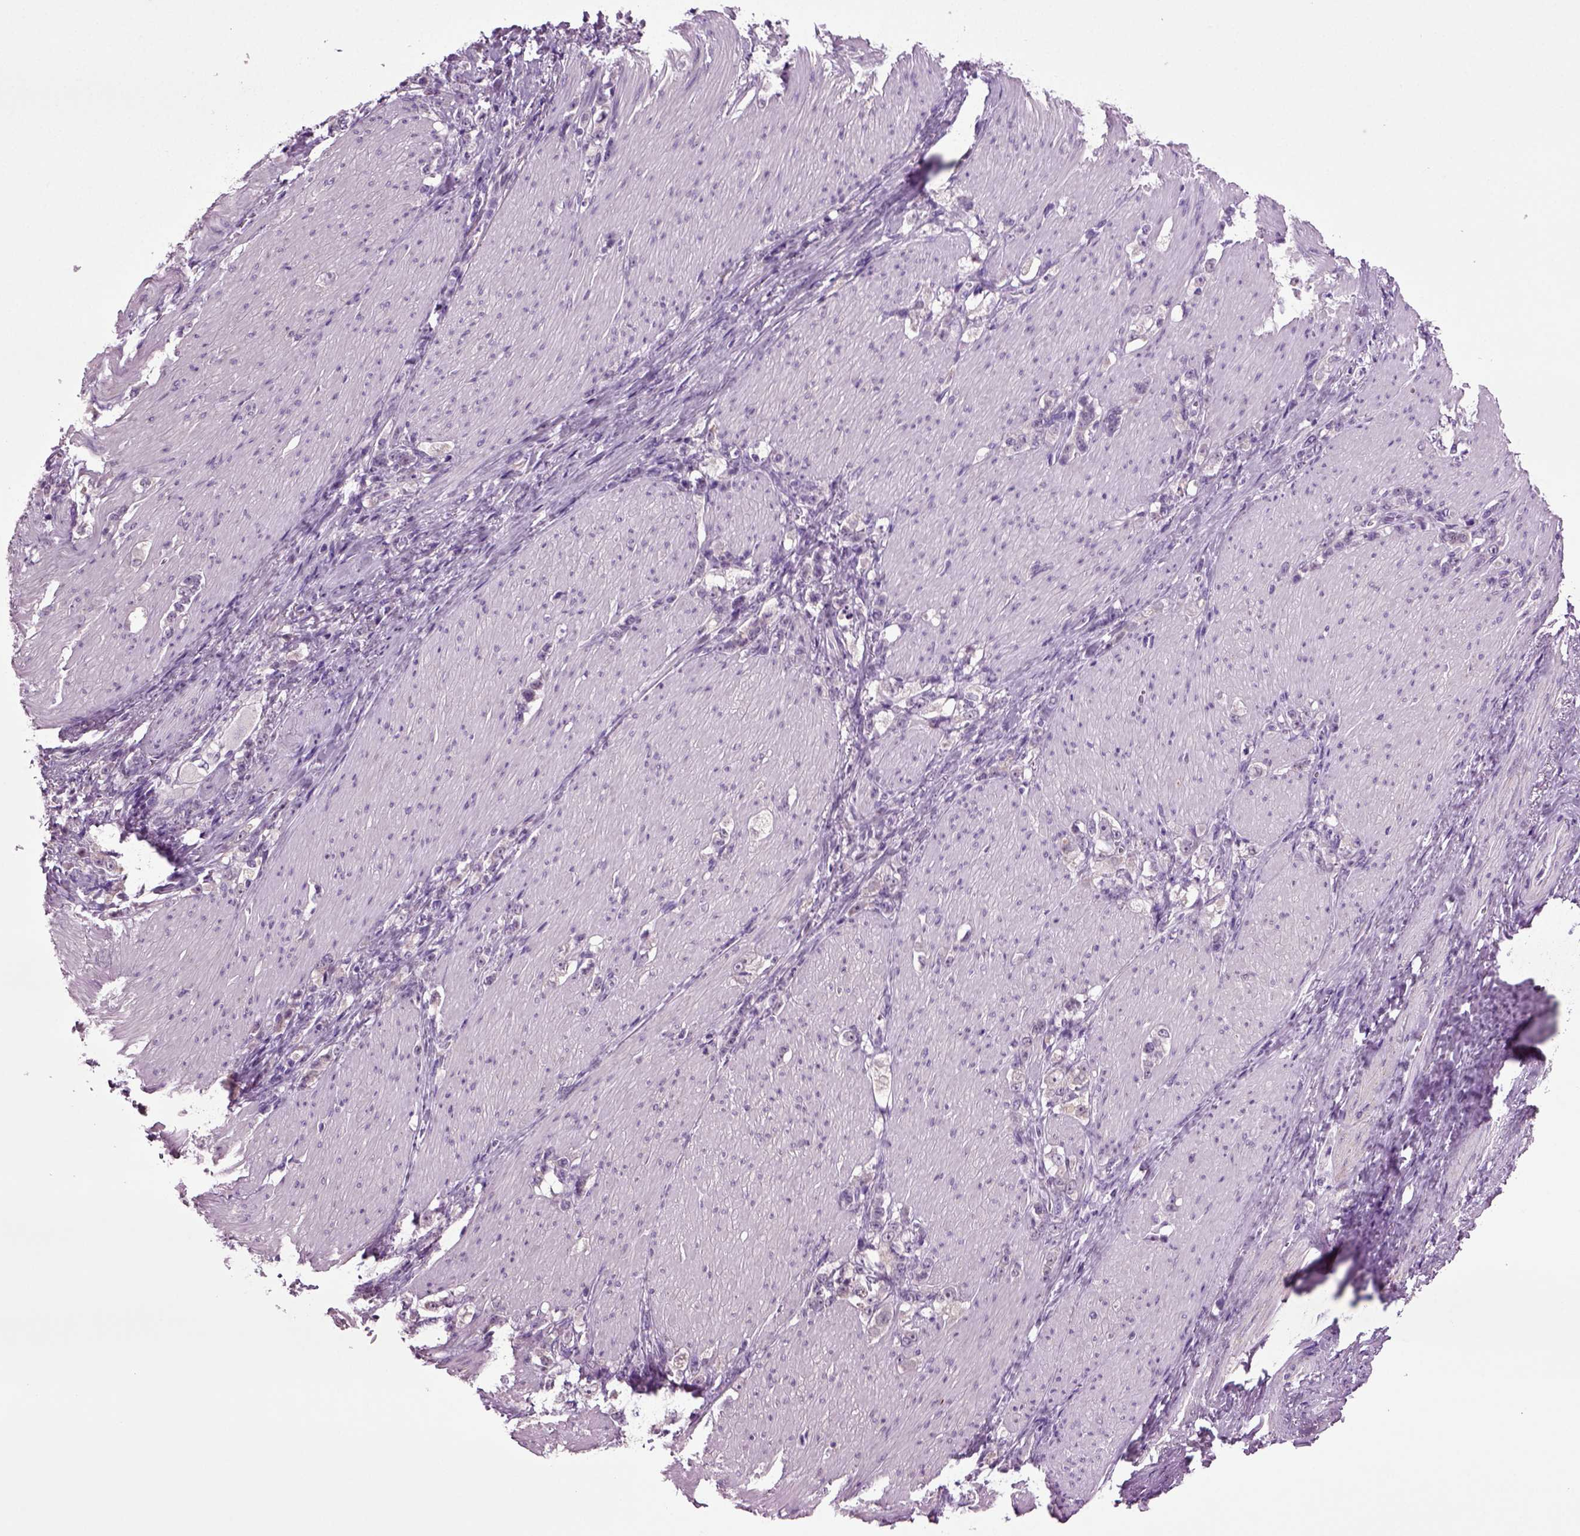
{"staining": {"intensity": "negative", "quantity": "none", "location": "none"}, "tissue": "stomach cancer", "cell_type": "Tumor cells", "image_type": "cancer", "snomed": [{"axis": "morphology", "description": "Adenocarcinoma, NOS"}, {"axis": "topography", "description": "Stomach, lower"}], "caption": "Immunohistochemical staining of human adenocarcinoma (stomach) exhibits no significant expression in tumor cells. (DAB (3,3'-diaminobenzidine) IHC visualized using brightfield microscopy, high magnification).", "gene": "FGF11", "patient": {"sex": "male", "age": 88}}